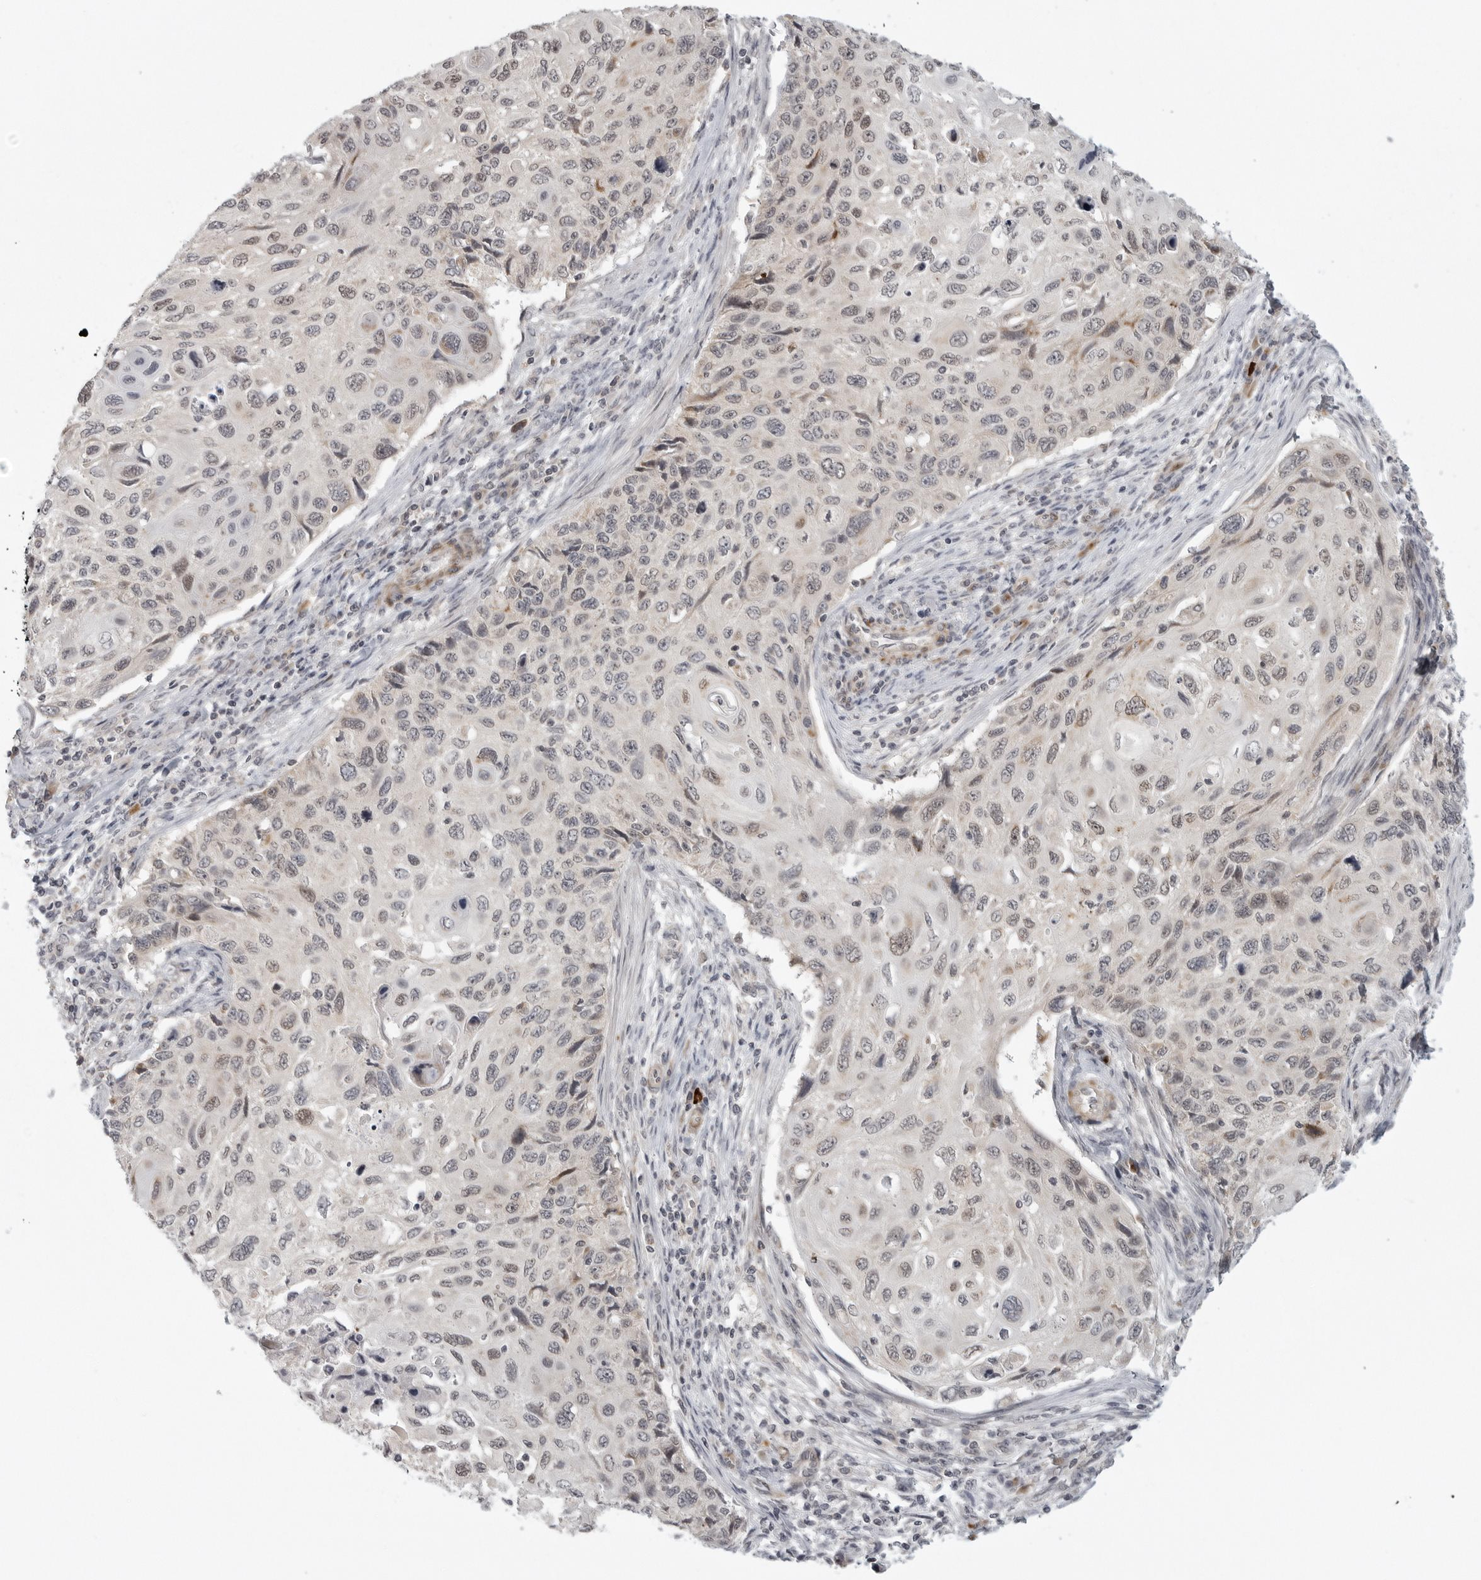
{"staining": {"intensity": "weak", "quantity": "<25%", "location": "nuclear"}, "tissue": "cervical cancer", "cell_type": "Tumor cells", "image_type": "cancer", "snomed": [{"axis": "morphology", "description": "Squamous cell carcinoma, NOS"}, {"axis": "topography", "description": "Cervix"}], "caption": "Cervical squamous cell carcinoma was stained to show a protein in brown. There is no significant staining in tumor cells.", "gene": "TUT4", "patient": {"sex": "female", "age": 70}}